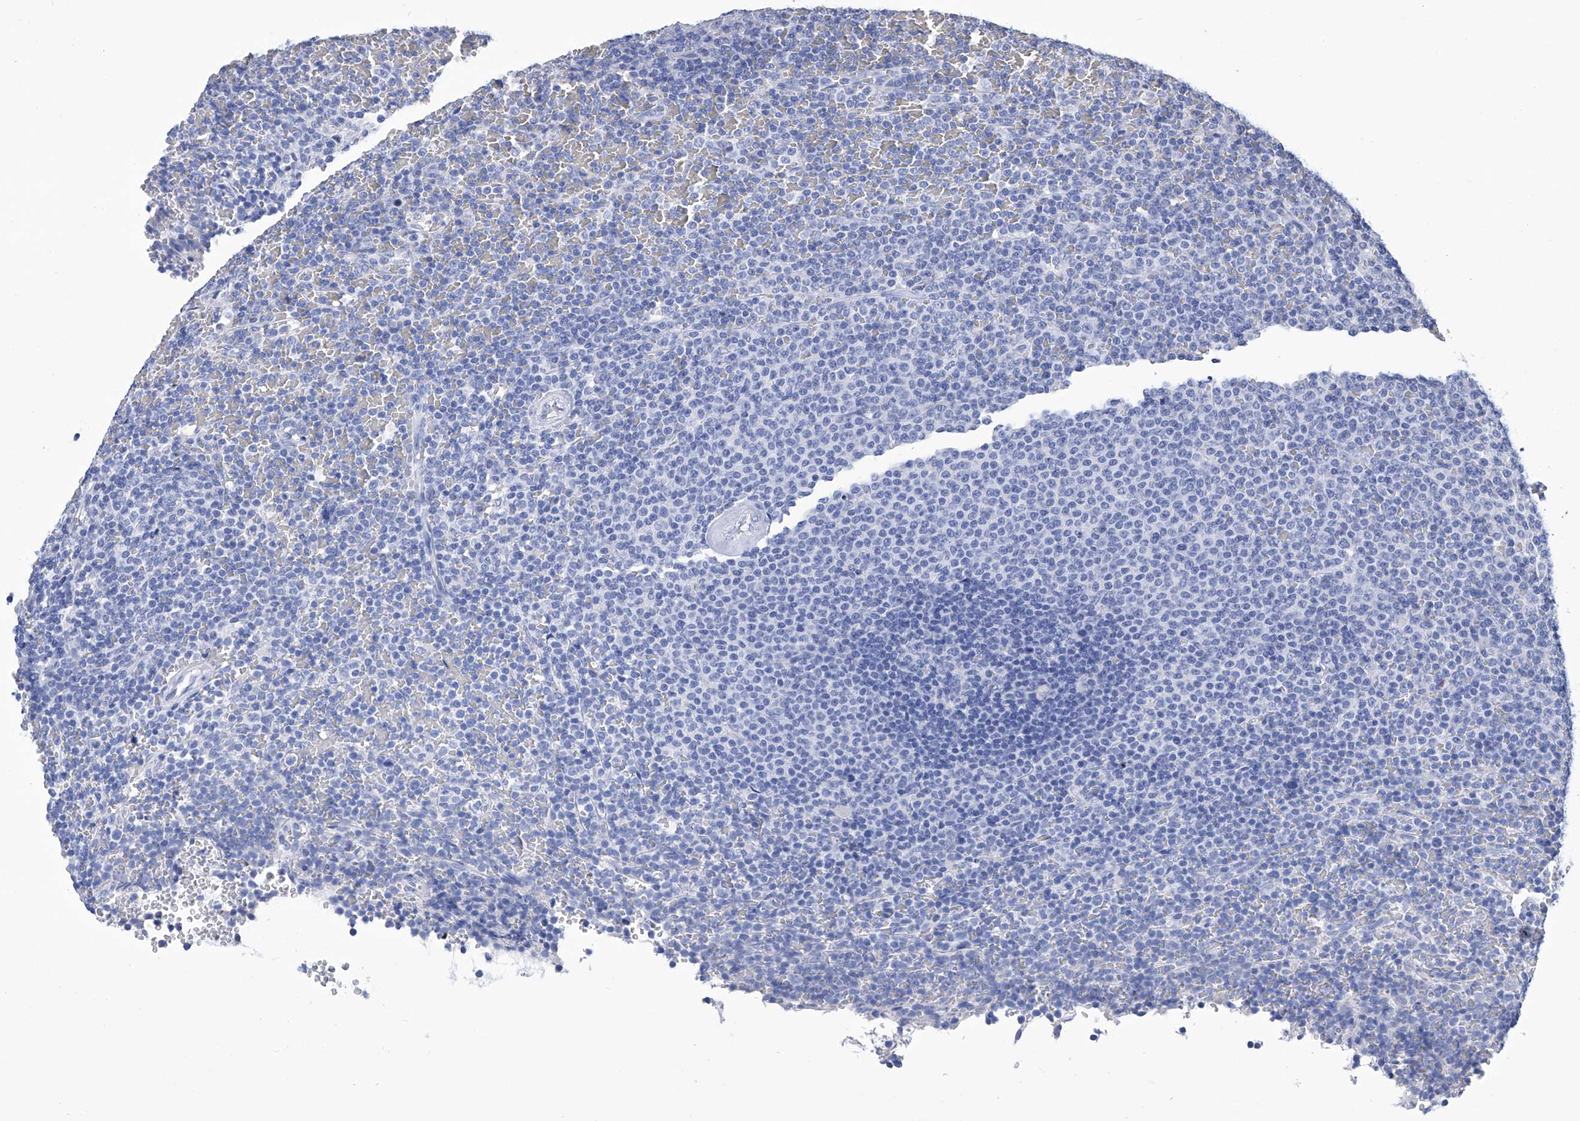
{"staining": {"intensity": "negative", "quantity": "none", "location": "none"}, "tissue": "lymphoma", "cell_type": "Tumor cells", "image_type": "cancer", "snomed": [{"axis": "morphology", "description": "Malignant lymphoma, non-Hodgkin's type, Low grade"}, {"axis": "topography", "description": "Spleen"}], "caption": "Immunohistochemistry (IHC) histopathology image of neoplastic tissue: human malignant lymphoma, non-Hodgkin's type (low-grade) stained with DAB (3,3'-diaminobenzidine) reveals no significant protein positivity in tumor cells. (Brightfield microscopy of DAB immunohistochemistry at high magnification).", "gene": "GPT", "patient": {"sex": "female", "age": 77}}